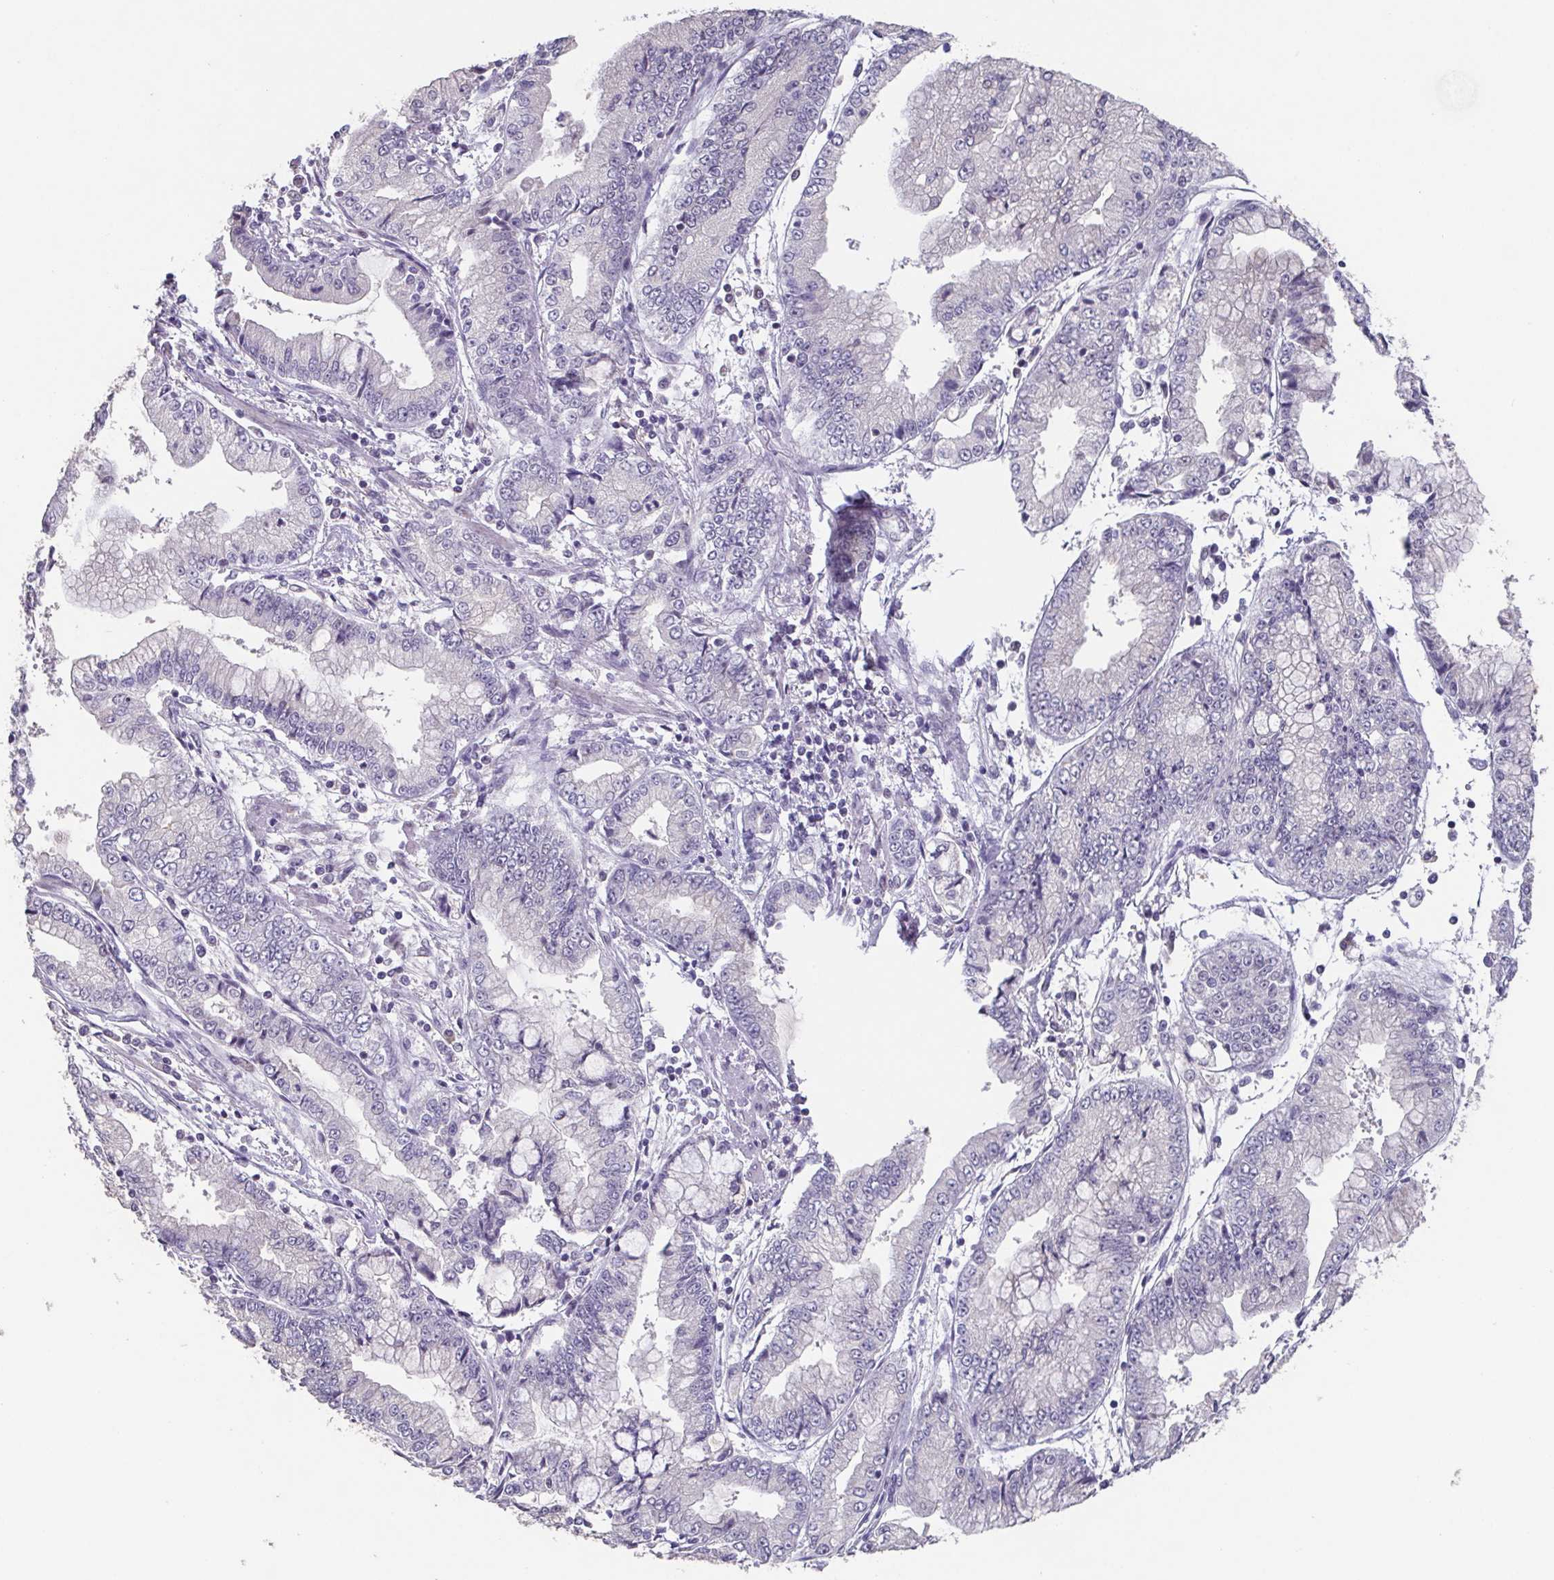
{"staining": {"intensity": "negative", "quantity": "none", "location": "none"}, "tissue": "stomach cancer", "cell_type": "Tumor cells", "image_type": "cancer", "snomed": [{"axis": "morphology", "description": "Adenocarcinoma, NOS"}, {"axis": "topography", "description": "Stomach, upper"}], "caption": "This is a micrograph of immunohistochemistry staining of stomach cancer (adenocarcinoma), which shows no expression in tumor cells.", "gene": "GHRL", "patient": {"sex": "female", "age": 74}}